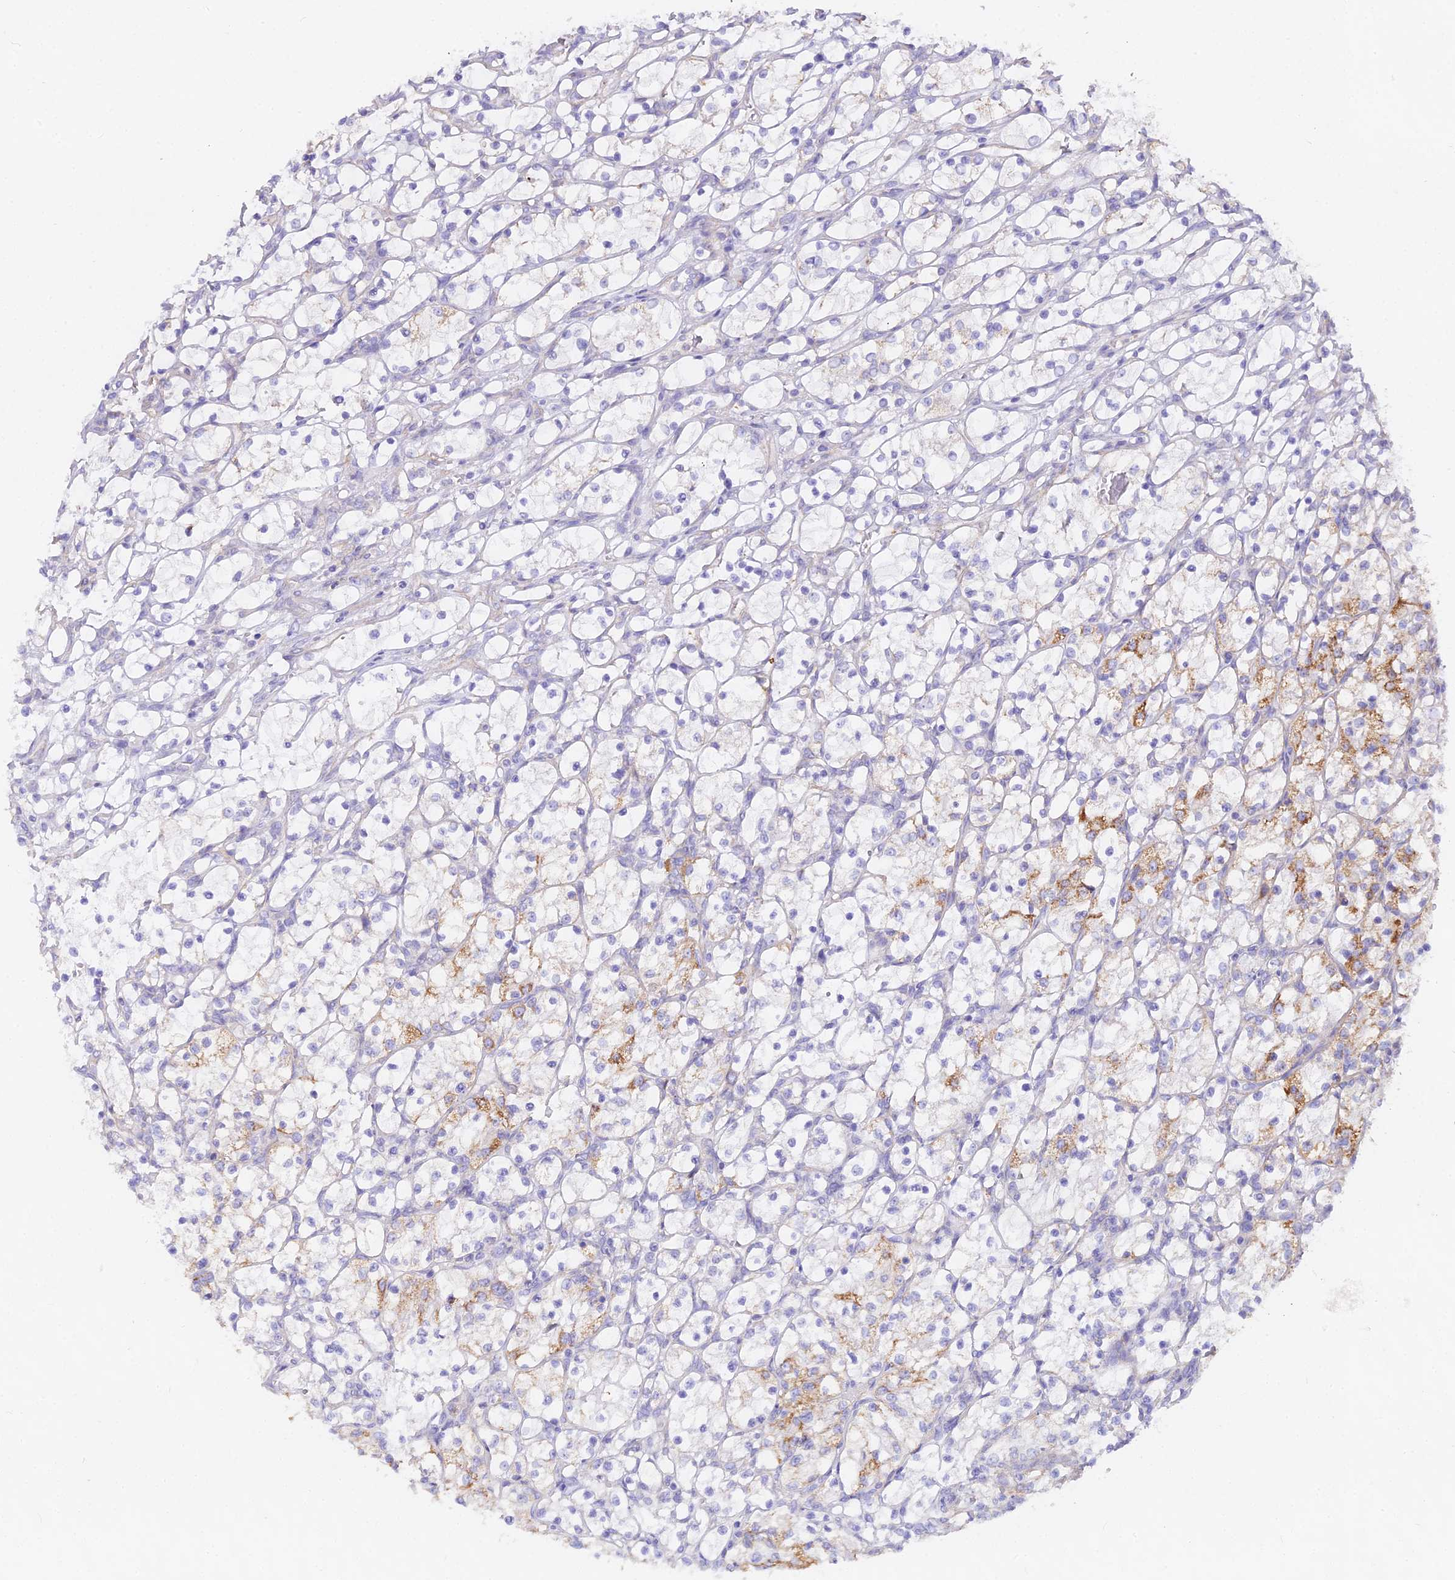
{"staining": {"intensity": "moderate", "quantity": "<25%", "location": "cytoplasmic/membranous"}, "tissue": "renal cancer", "cell_type": "Tumor cells", "image_type": "cancer", "snomed": [{"axis": "morphology", "description": "Adenocarcinoma, NOS"}, {"axis": "topography", "description": "Kidney"}], "caption": "IHC histopathology image of renal cancer stained for a protein (brown), which demonstrates low levels of moderate cytoplasmic/membranous positivity in about <25% of tumor cells.", "gene": "GLYAT", "patient": {"sex": "female", "age": 69}}